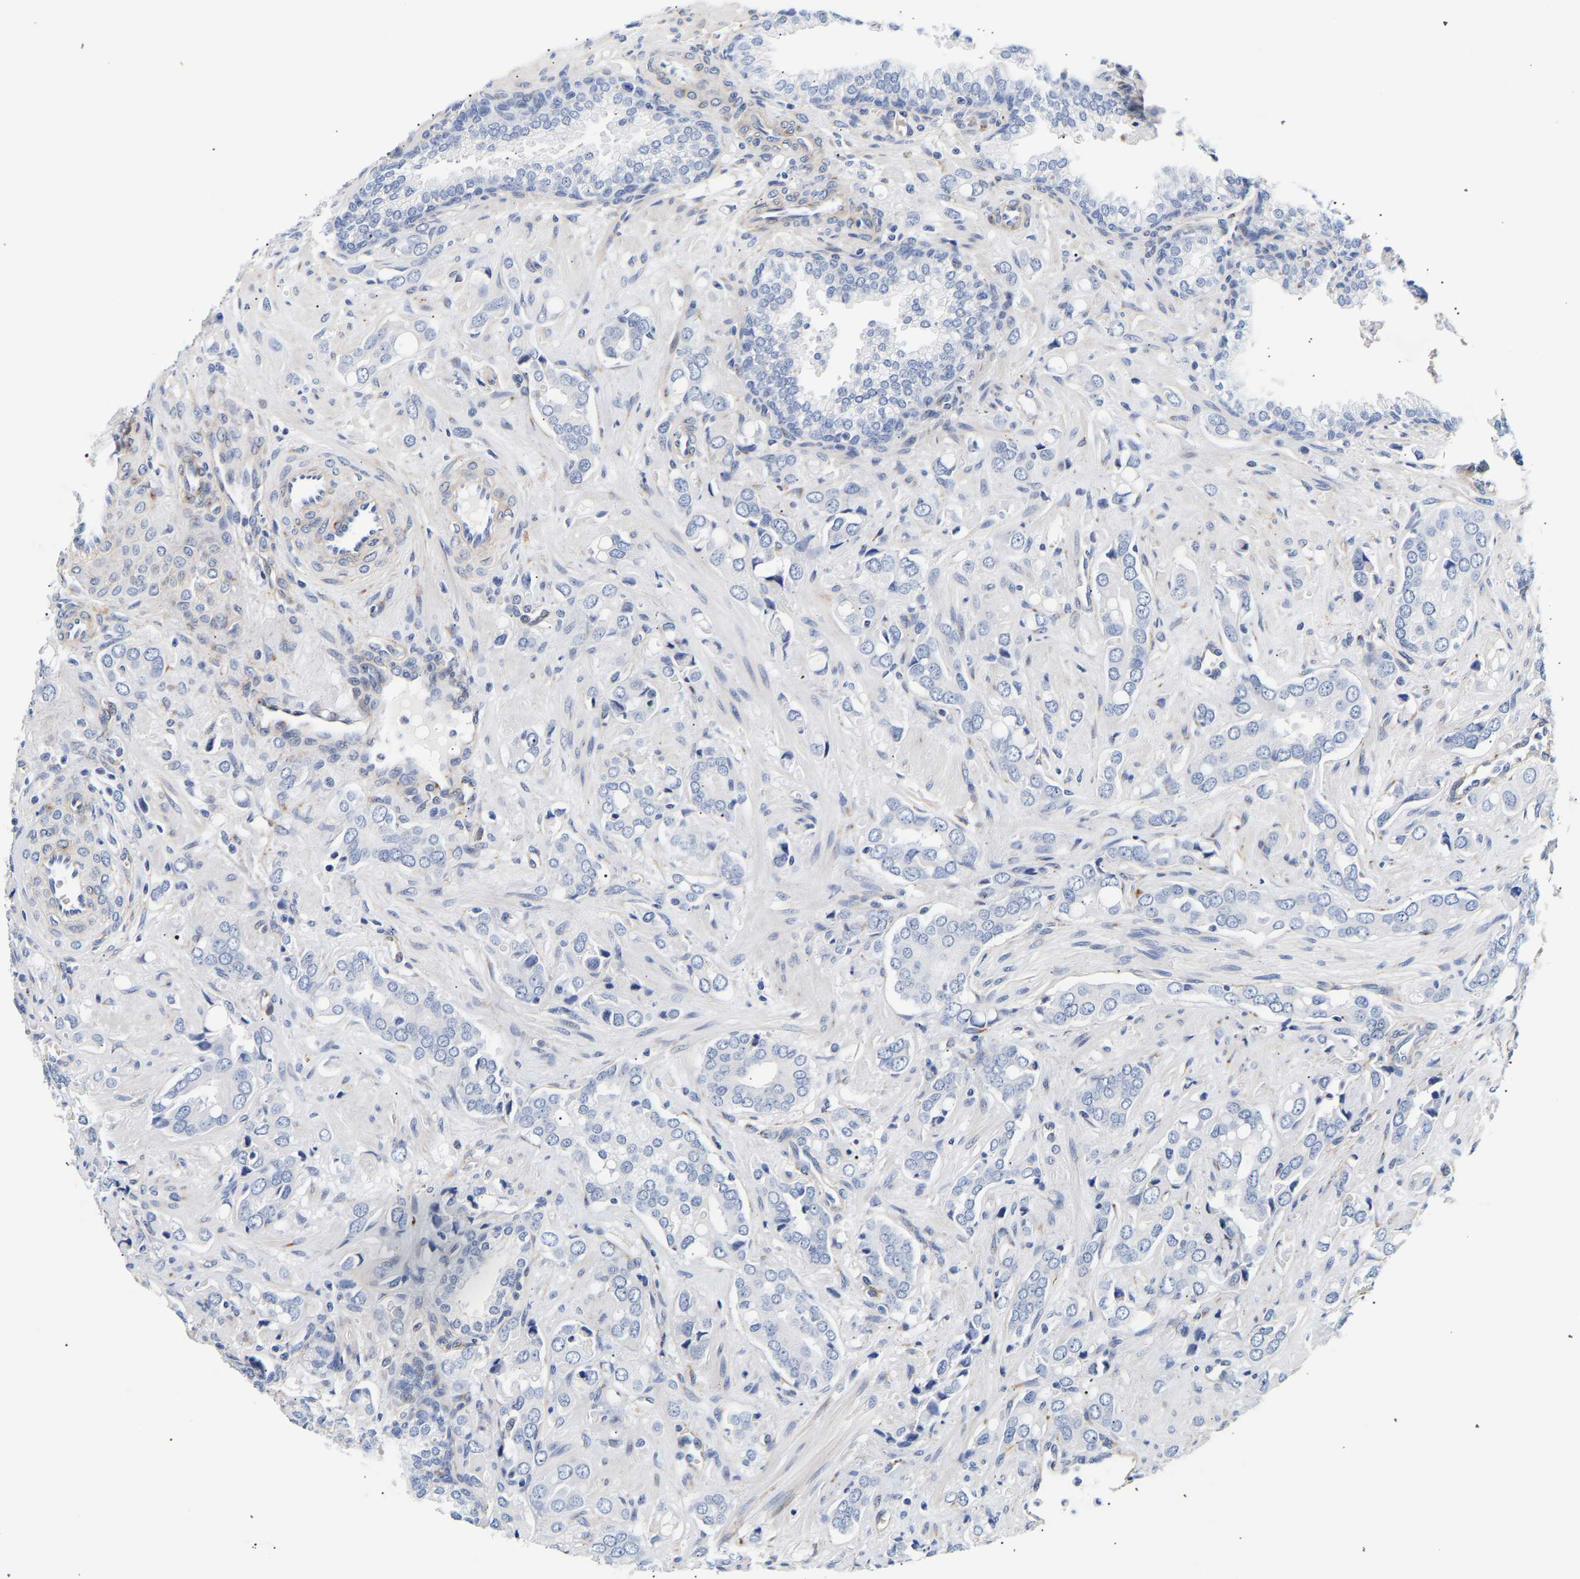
{"staining": {"intensity": "negative", "quantity": "none", "location": "none"}, "tissue": "prostate cancer", "cell_type": "Tumor cells", "image_type": "cancer", "snomed": [{"axis": "morphology", "description": "Adenocarcinoma, High grade"}, {"axis": "topography", "description": "Prostate"}], "caption": "DAB immunohistochemical staining of prostate adenocarcinoma (high-grade) shows no significant positivity in tumor cells. Brightfield microscopy of immunohistochemistry stained with DAB (3,3'-diaminobenzidine) (brown) and hematoxylin (blue), captured at high magnification.", "gene": "IGFBP7", "patient": {"sex": "male", "age": 52}}